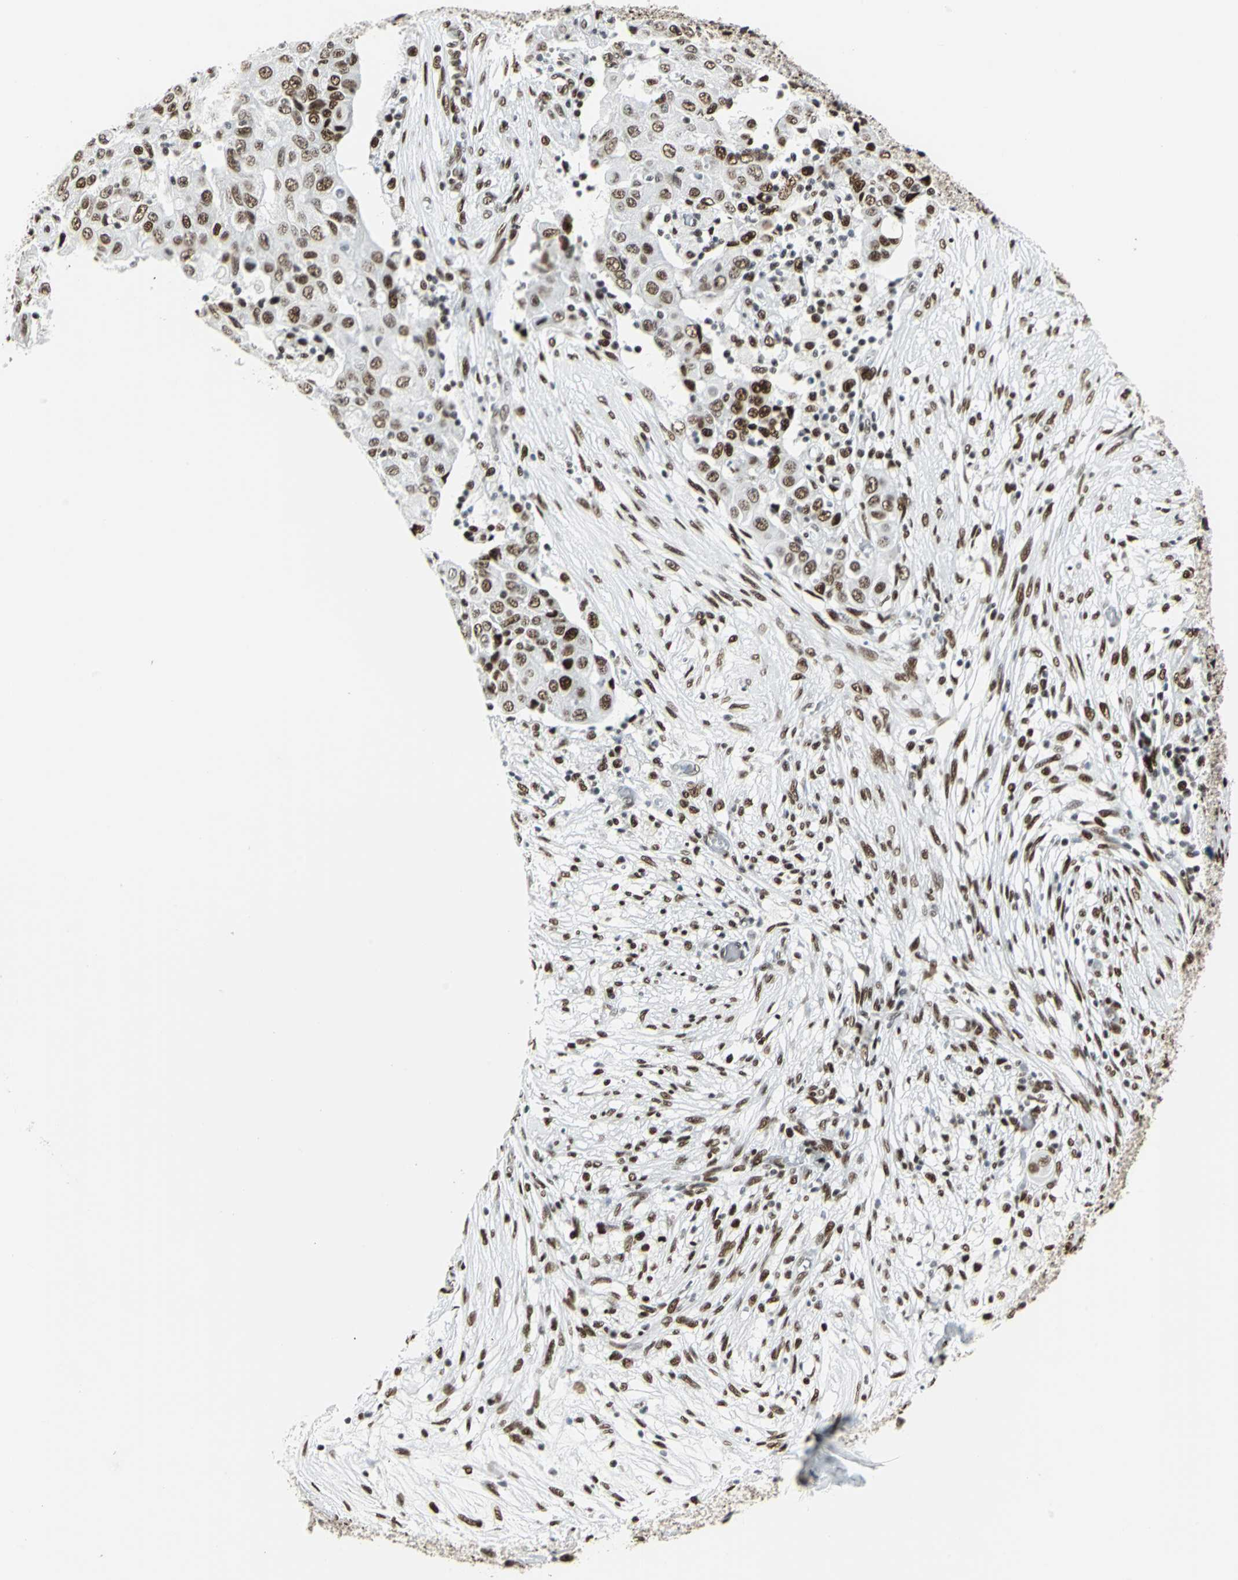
{"staining": {"intensity": "strong", "quantity": ">75%", "location": "nuclear"}, "tissue": "ovarian cancer", "cell_type": "Tumor cells", "image_type": "cancer", "snomed": [{"axis": "morphology", "description": "Carcinoma, endometroid"}, {"axis": "topography", "description": "Ovary"}], "caption": "Strong nuclear staining for a protein is identified in approximately >75% of tumor cells of ovarian endometroid carcinoma using immunohistochemistry (IHC).", "gene": "HDAC2", "patient": {"sex": "female", "age": 42}}